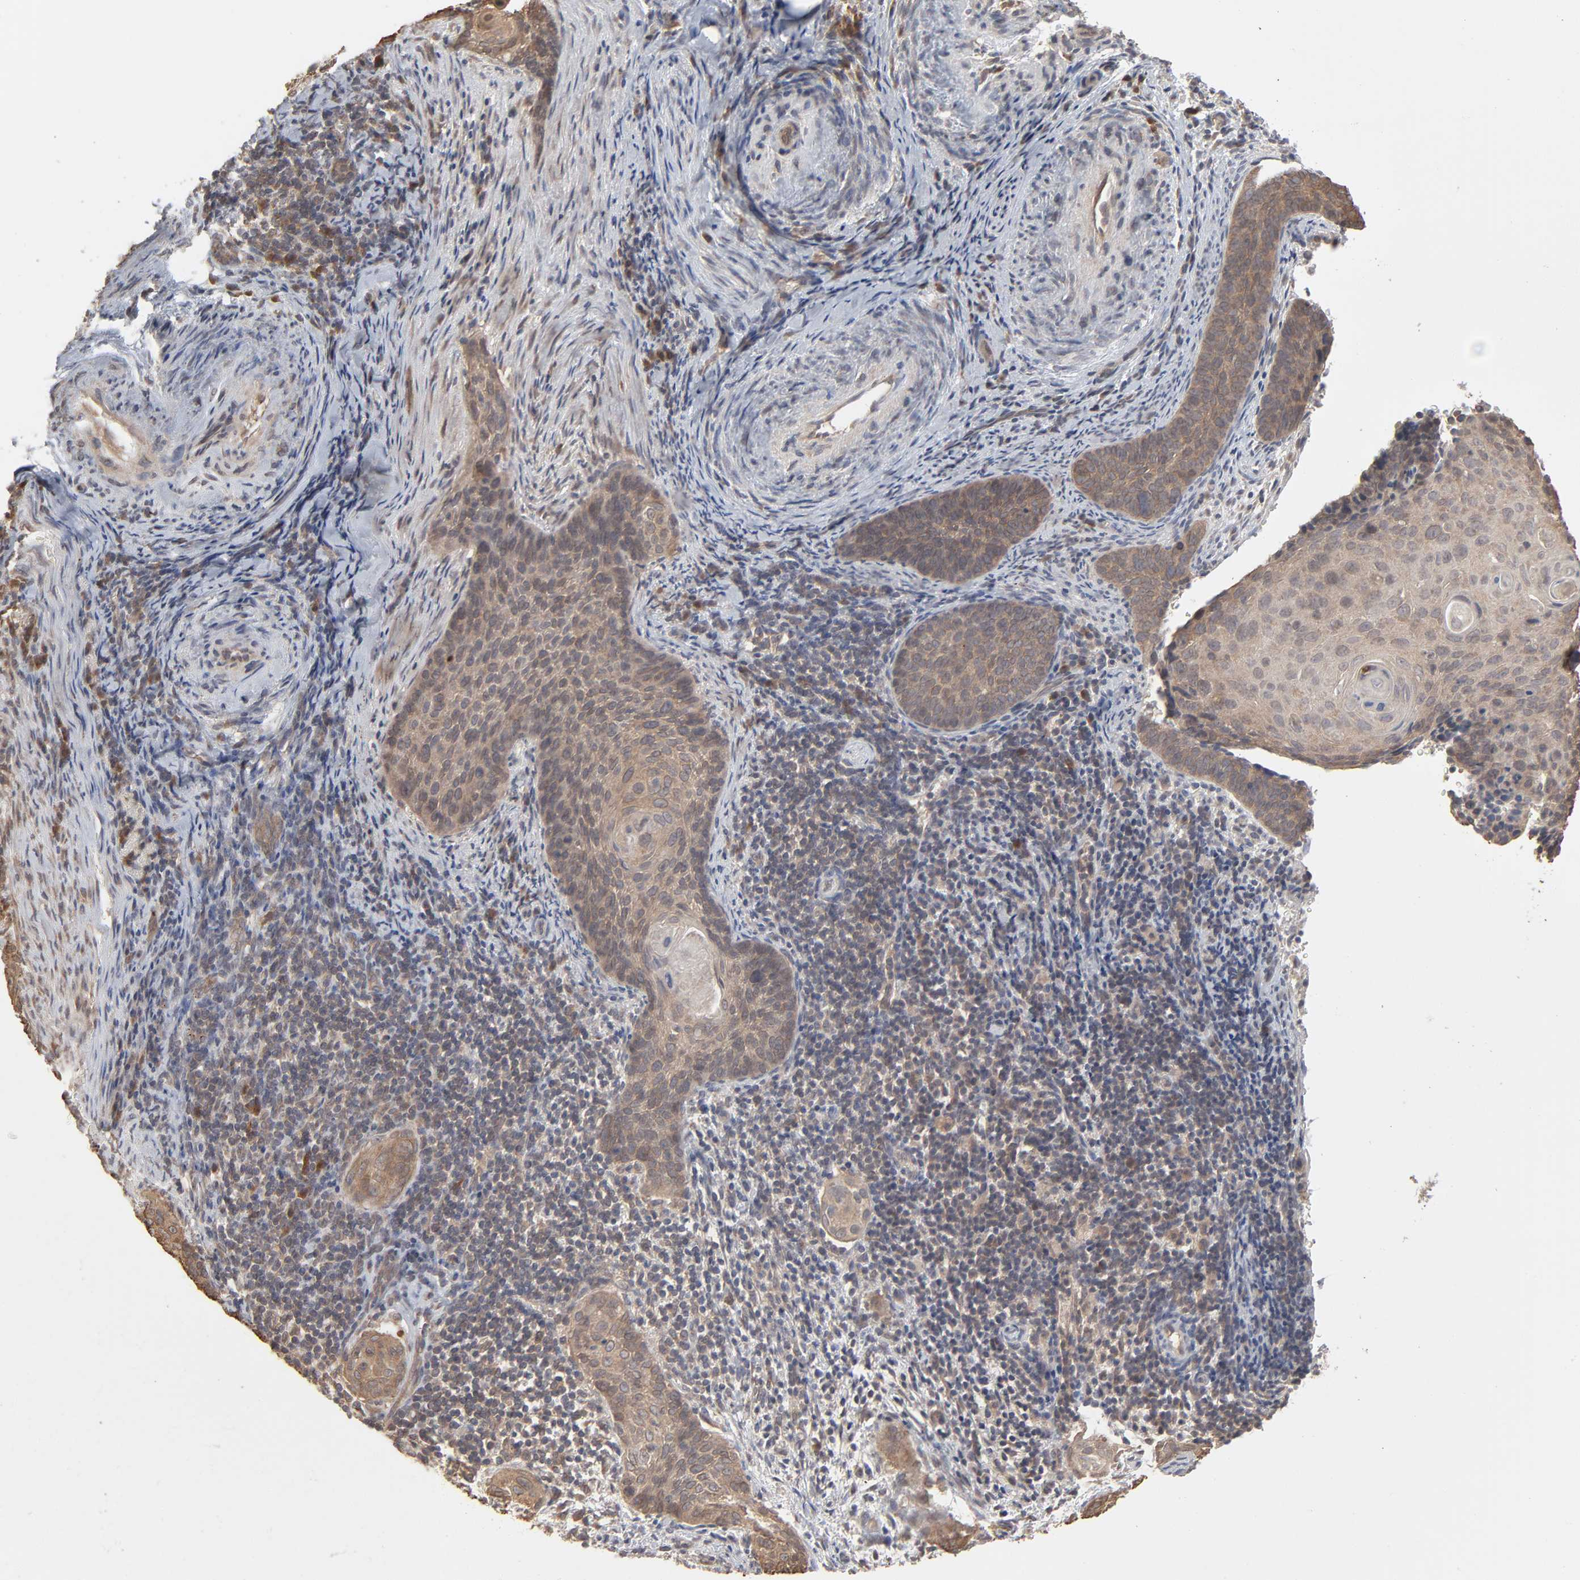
{"staining": {"intensity": "moderate", "quantity": ">75%", "location": "cytoplasmic/membranous"}, "tissue": "cervical cancer", "cell_type": "Tumor cells", "image_type": "cancer", "snomed": [{"axis": "morphology", "description": "Squamous cell carcinoma, NOS"}, {"axis": "topography", "description": "Cervix"}], "caption": "A high-resolution photomicrograph shows IHC staining of cervical cancer (squamous cell carcinoma), which demonstrates moderate cytoplasmic/membranous staining in about >75% of tumor cells.", "gene": "SCFD1", "patient": {"sex": "female", "age": 33}}